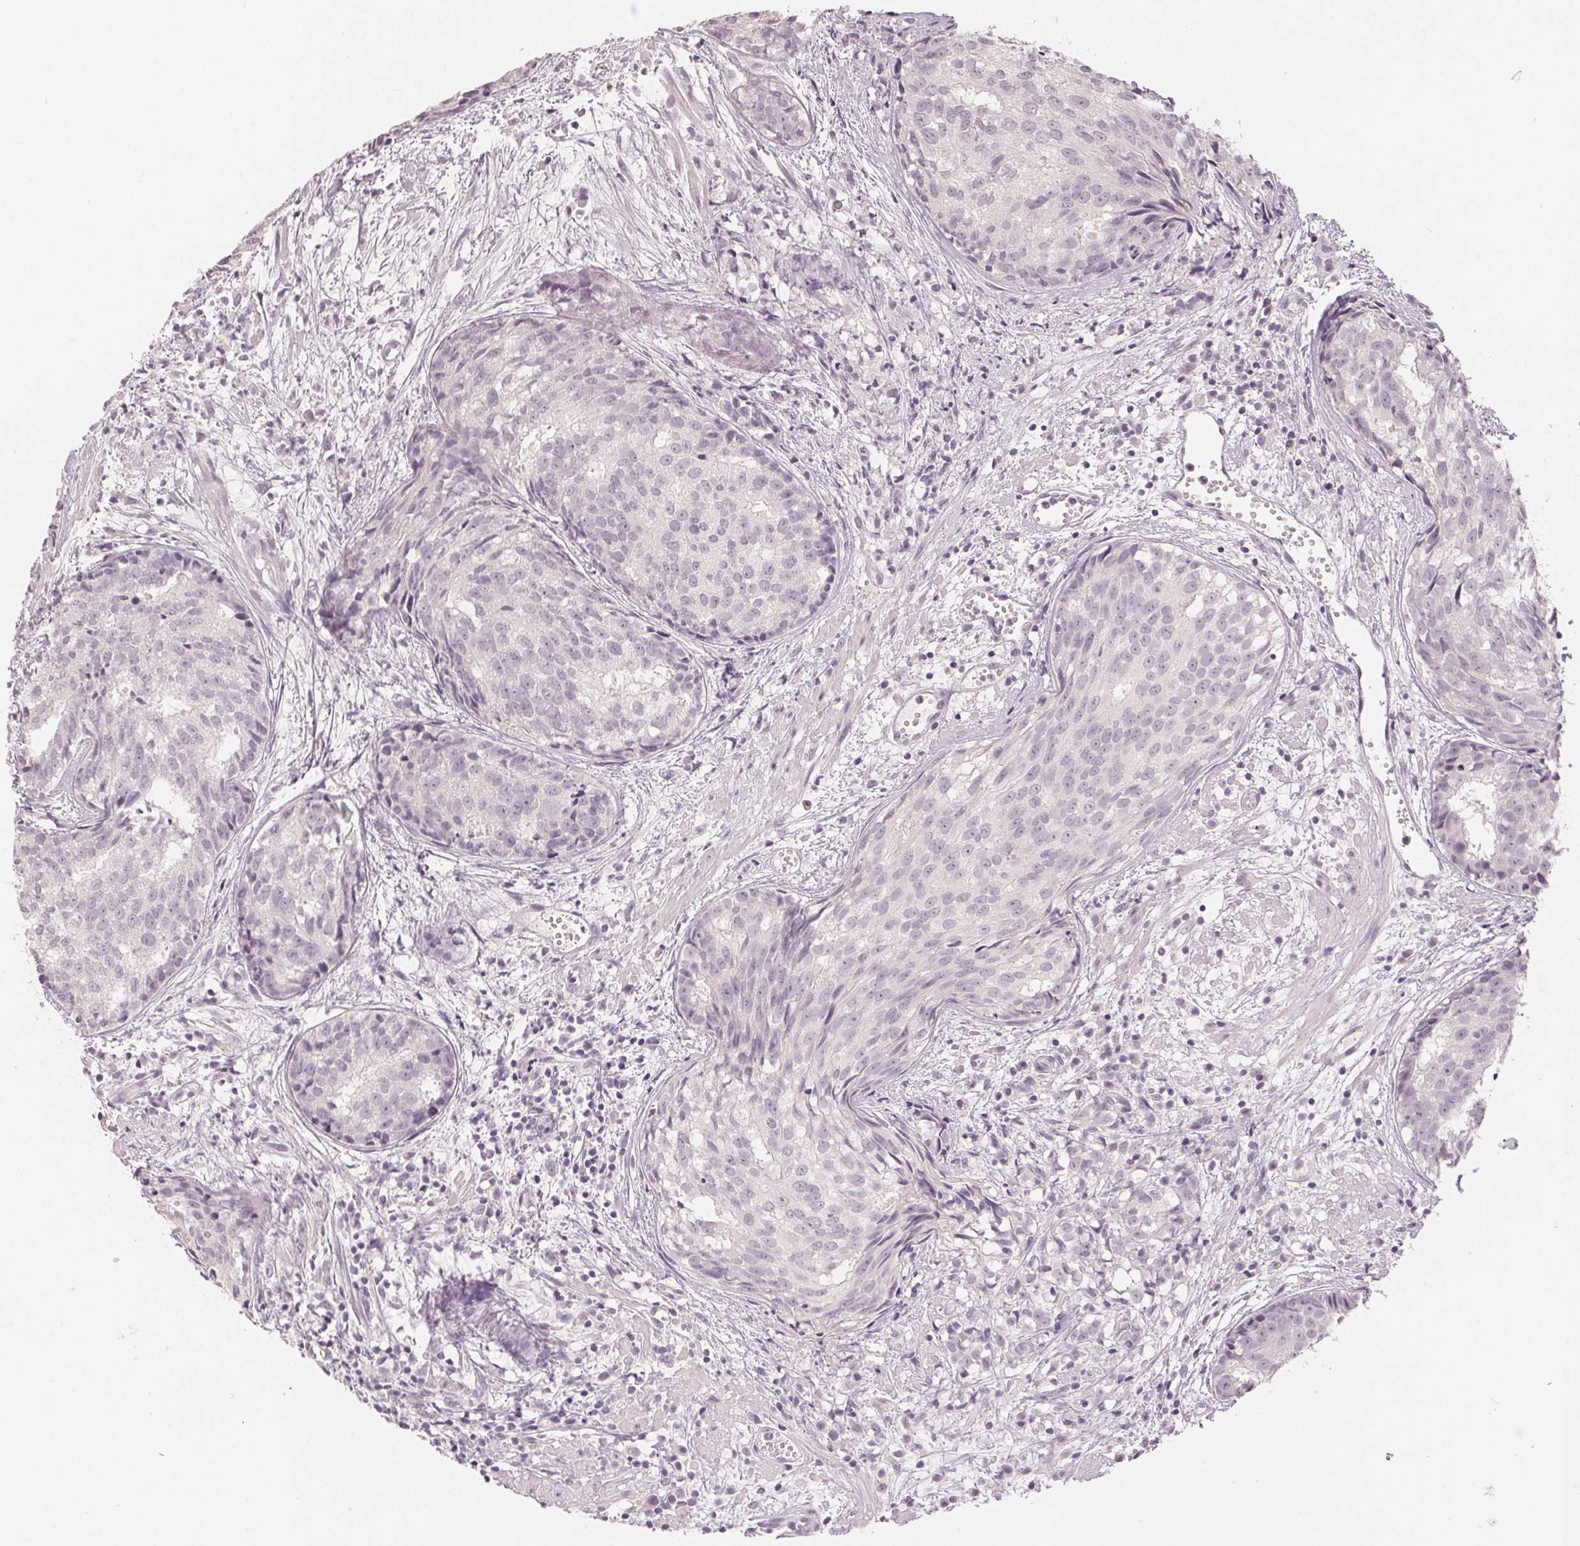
{"staining": {"intensity": "negative", "quantity": "none", "location": "none"}, "tissue": "prostate cancer", "cell_type": "Tumor cells", "image_type": "cancer", "snomed": [{"axis": "morphology", "description": "Adenocarcinoma, High grade"}, {"axis": "topography", "description": "Prostate"}], "caption": "A high-resolution photomicrograph shows immunohistochemistry (IHC) staining of prostate adenocarcinoma (high-grade), which displays no significant expression in tumor cells.", "gene": "SLC27A5", "patient": {"sex": "male", "age": 58}}